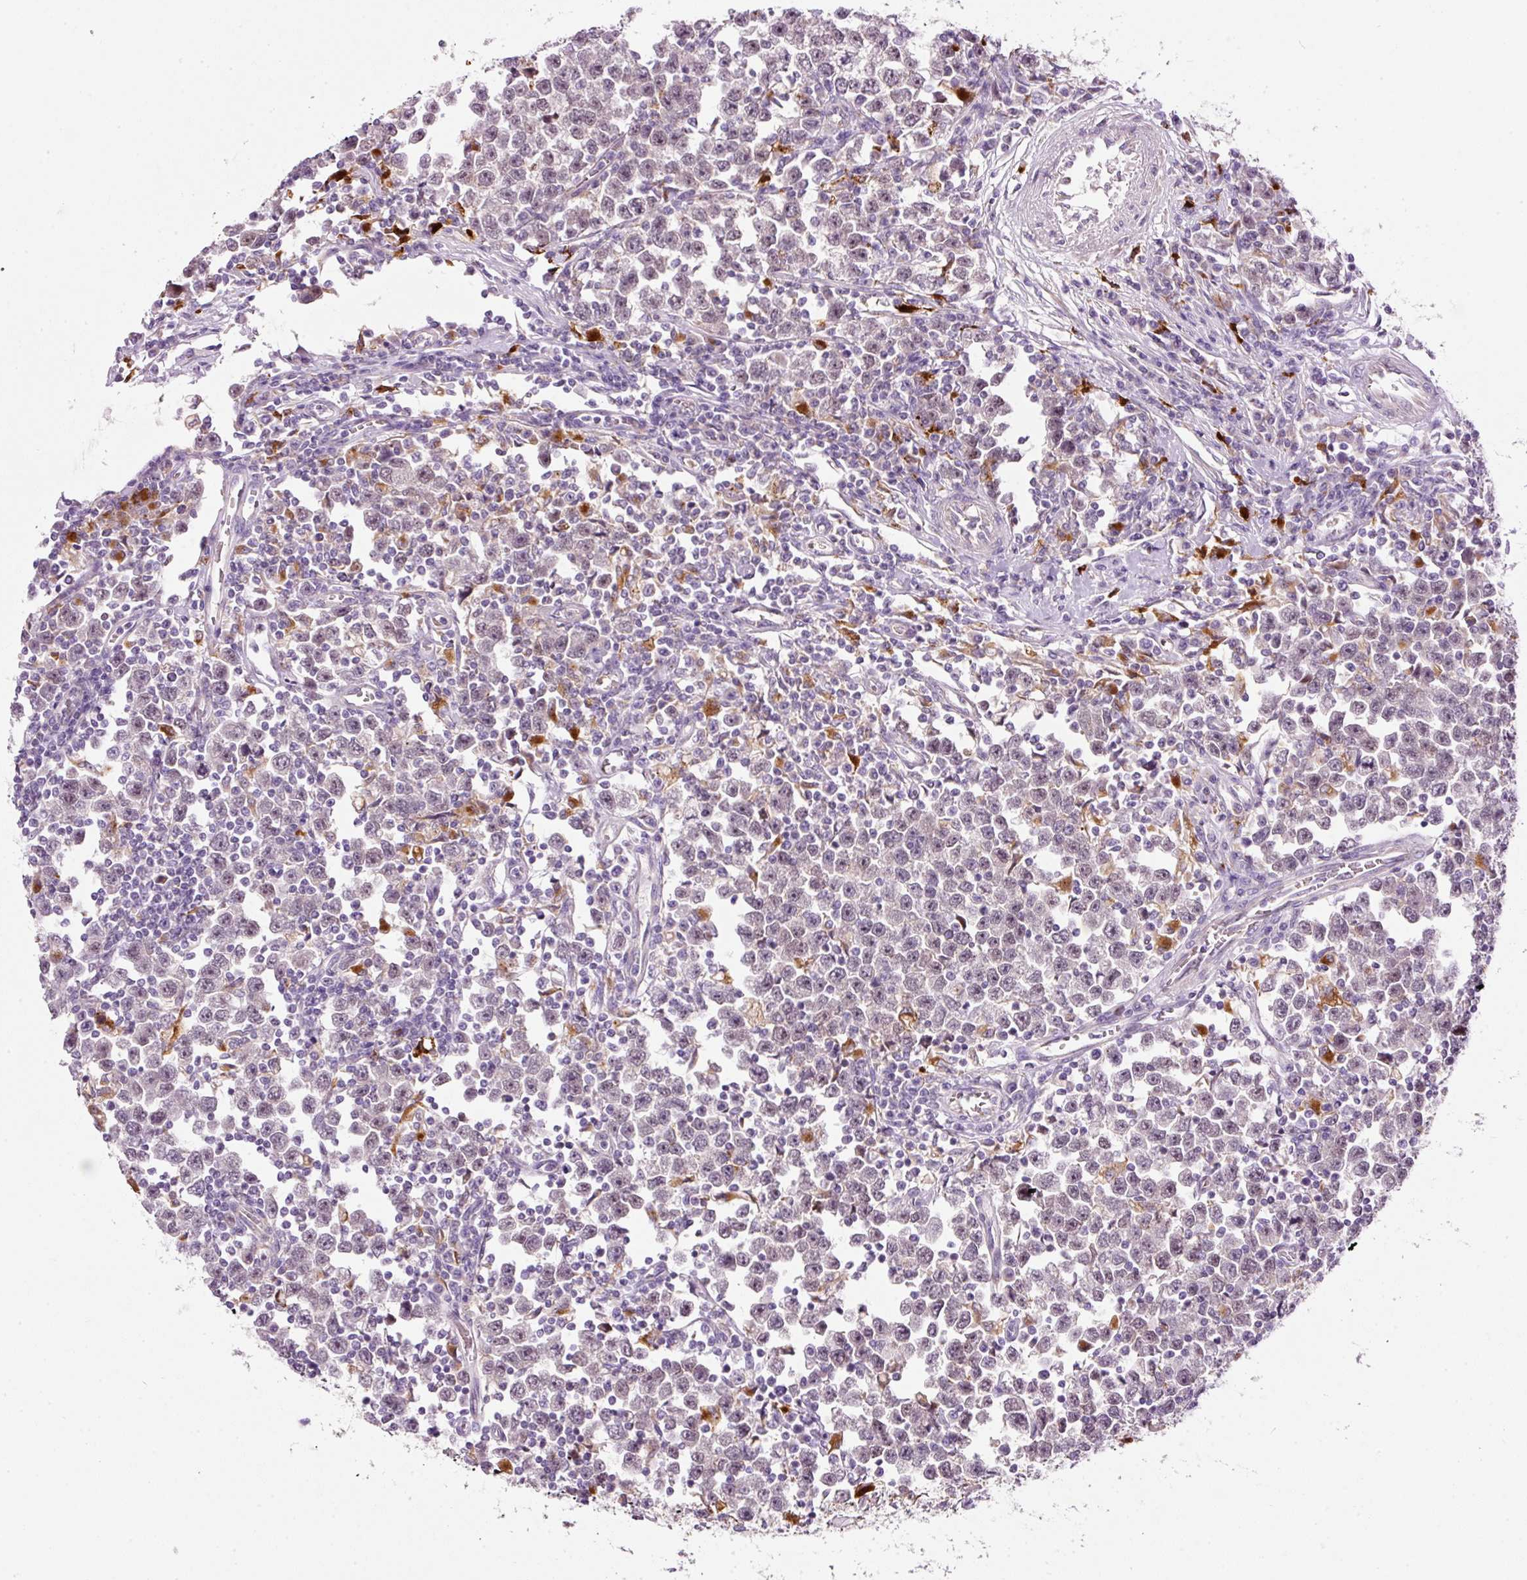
{"staining": {"intensity": "negative", "quantity": "none", "location": "none"}, "tissue": "testis cancer", "cell_type": "Tumor cells", "image_type": "cancer", "snomed": [{"axis": "morphology", "description": "Seminoma, NOS"}, {"axis": "topography", "description": "Testis"}], "caption": "Protein analysis of testis cancer (seminoma) demonstrates no significant staining in tumor cells. Nuclei are stained in blue.", "gene": "ZNF639", "patient": {"sex": "male", "age": 43}}